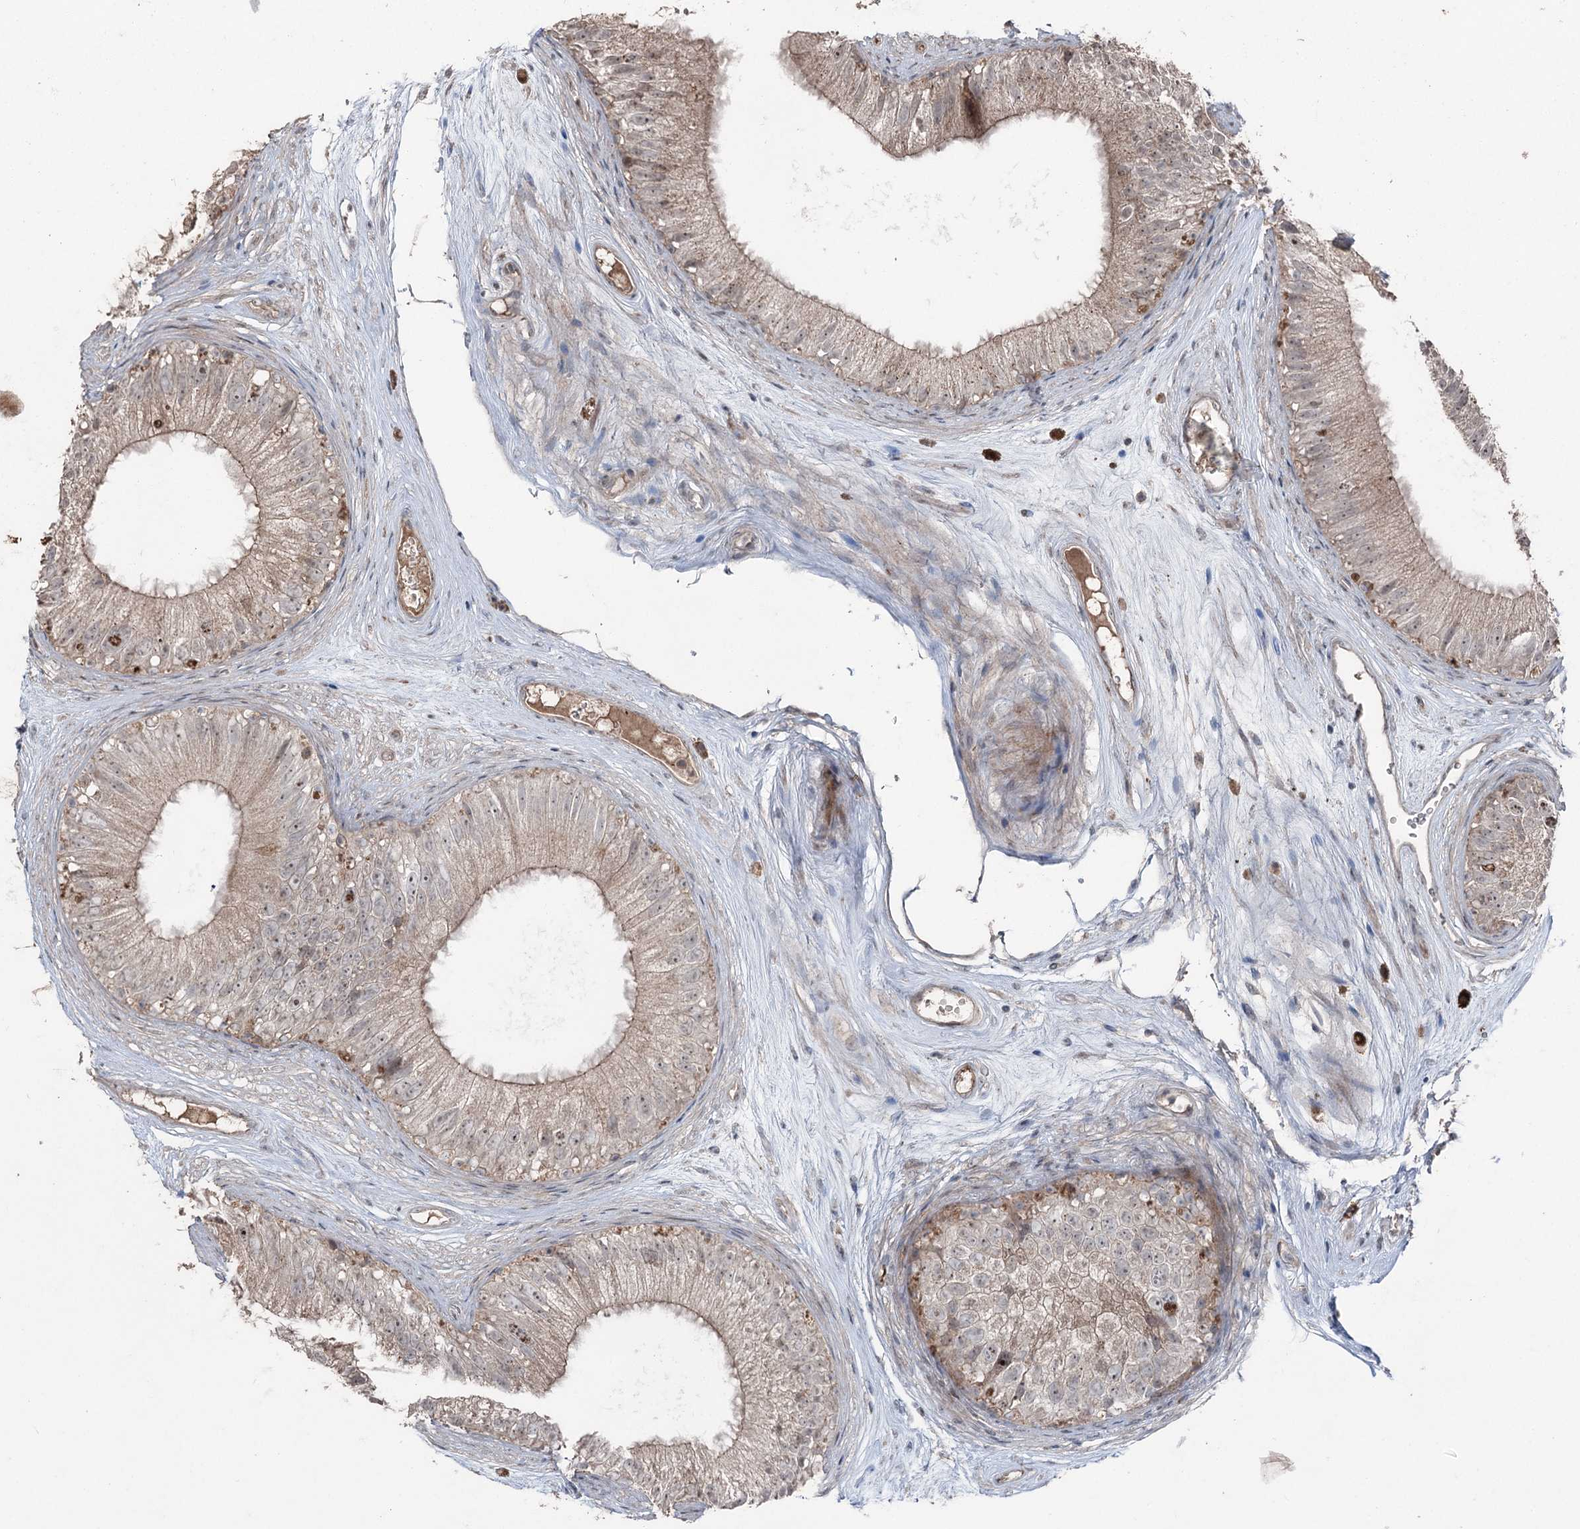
{"staining": {"intensity": "weak", "quantity": "25%-75%", "location": "cytoplasmic/membranous"}, "tissue": "epididymis", "cell_type": "Glandular cells", "image_type": "normal", "snomed": [{"axis": "morphology", "description": "Normal tissue, NOS"}, {"axis": "topography", "description": "Epididymis"}], "caption": "Glandular cells exhibit low levels of weak cytoplasmic/membranous expression in about 25%-75% of cells in benign human epididymis.", "gene": "MAPK8IP2", "patient": {"sex": "male", "age": 77}}